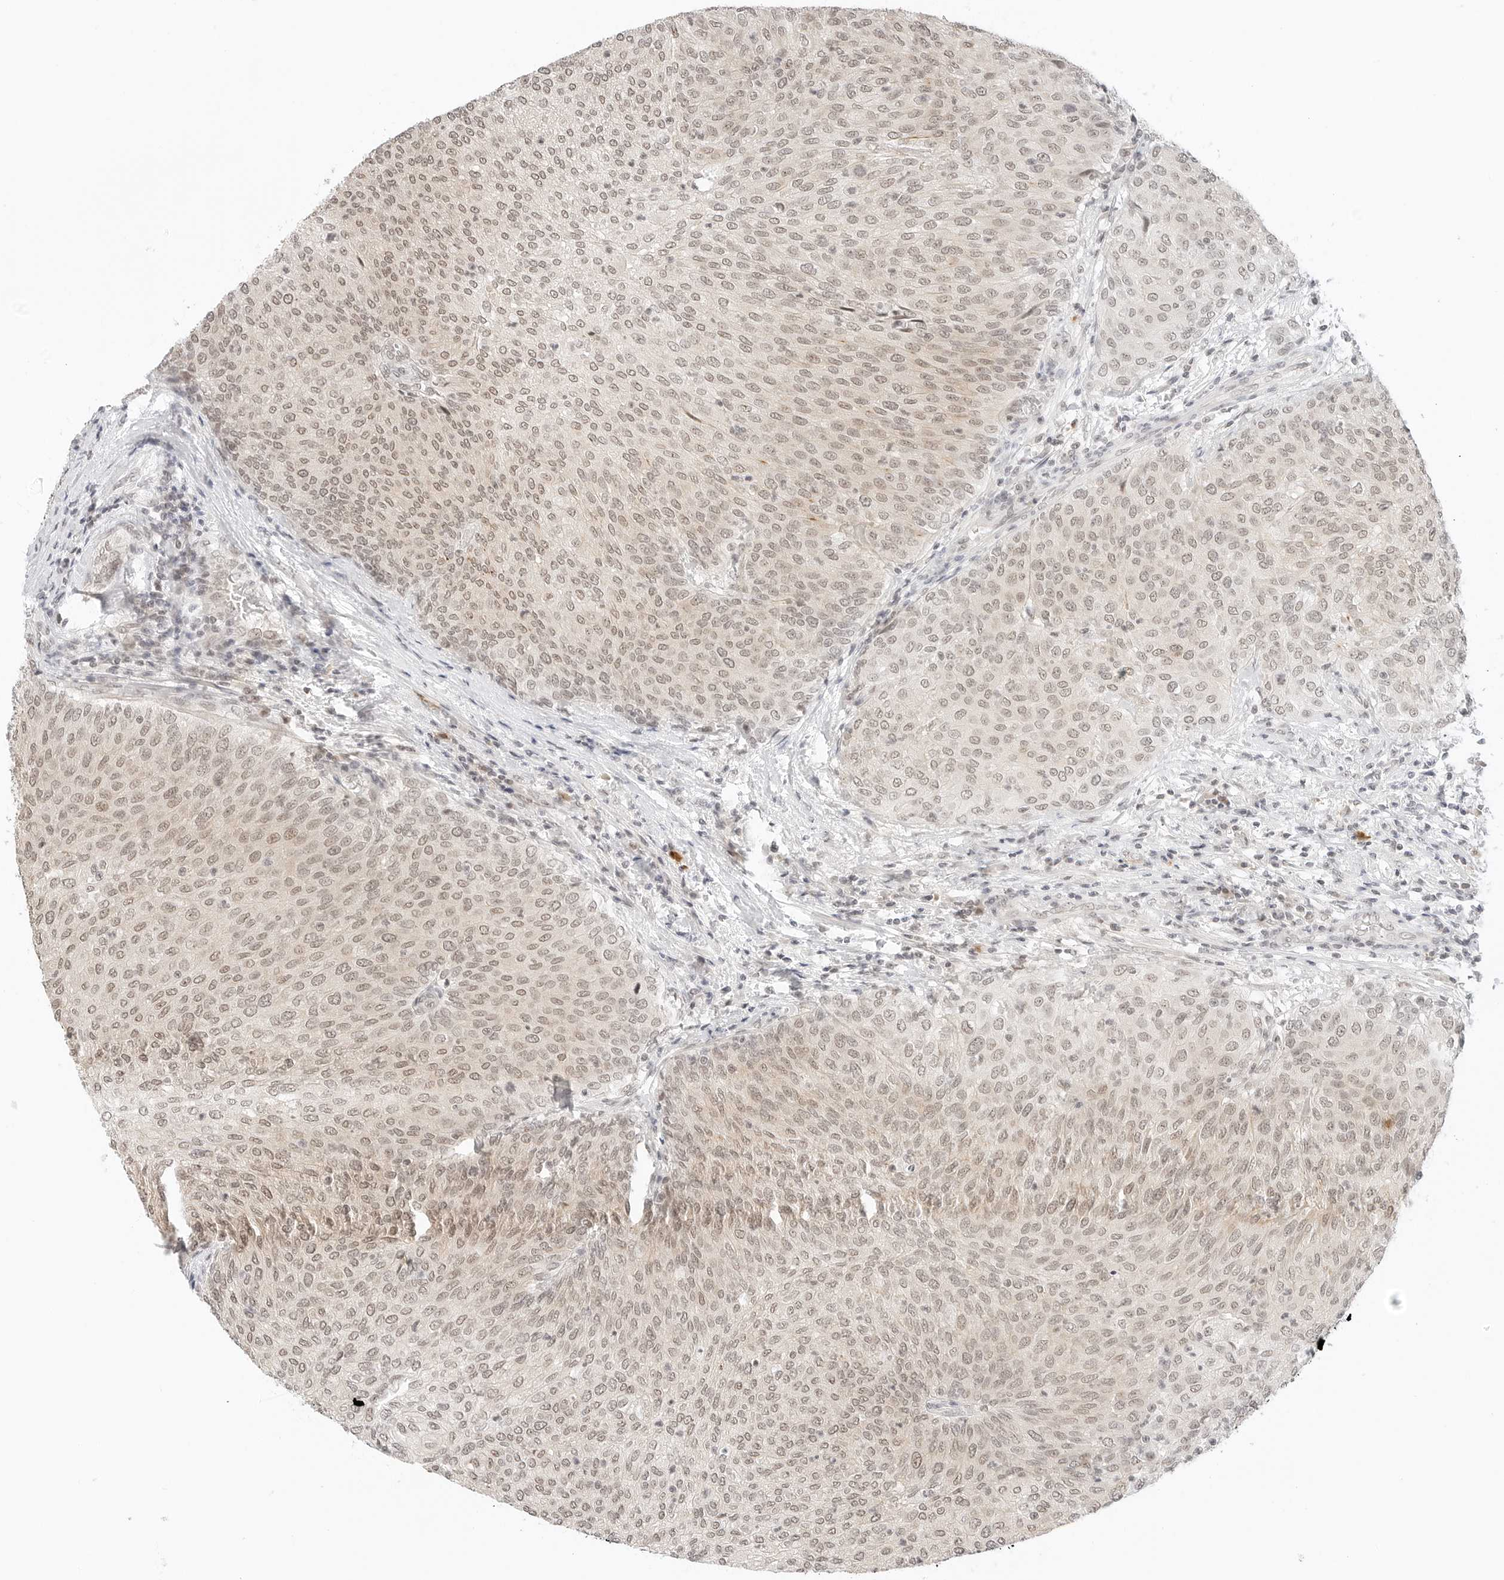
{"staining": {"intensity": "weak", "quantity": ">75%", "location": "nuclear"}, "tissue": "urothelial cancer", "cell_type": "Tumor cells", "image_type": "cancer", "snomed": [{"axis": "morphology", "description": "Urothelial carcinoma, Low grade"}, {"axis": "topography", "description": "Urinary bladder"}], "caption": "Immunohistochemistry (IHC) (DAB) staining of human urothelial cancer shows weak nuclear protein staining in approximately >75% of tumor cells. The staining was performed using DAB, with brown indicating positive protein expression. Nuclei are stained blue with hematoxylin.", "gene": "NEO1", "patient": {"sex": "female", "age": 79}}